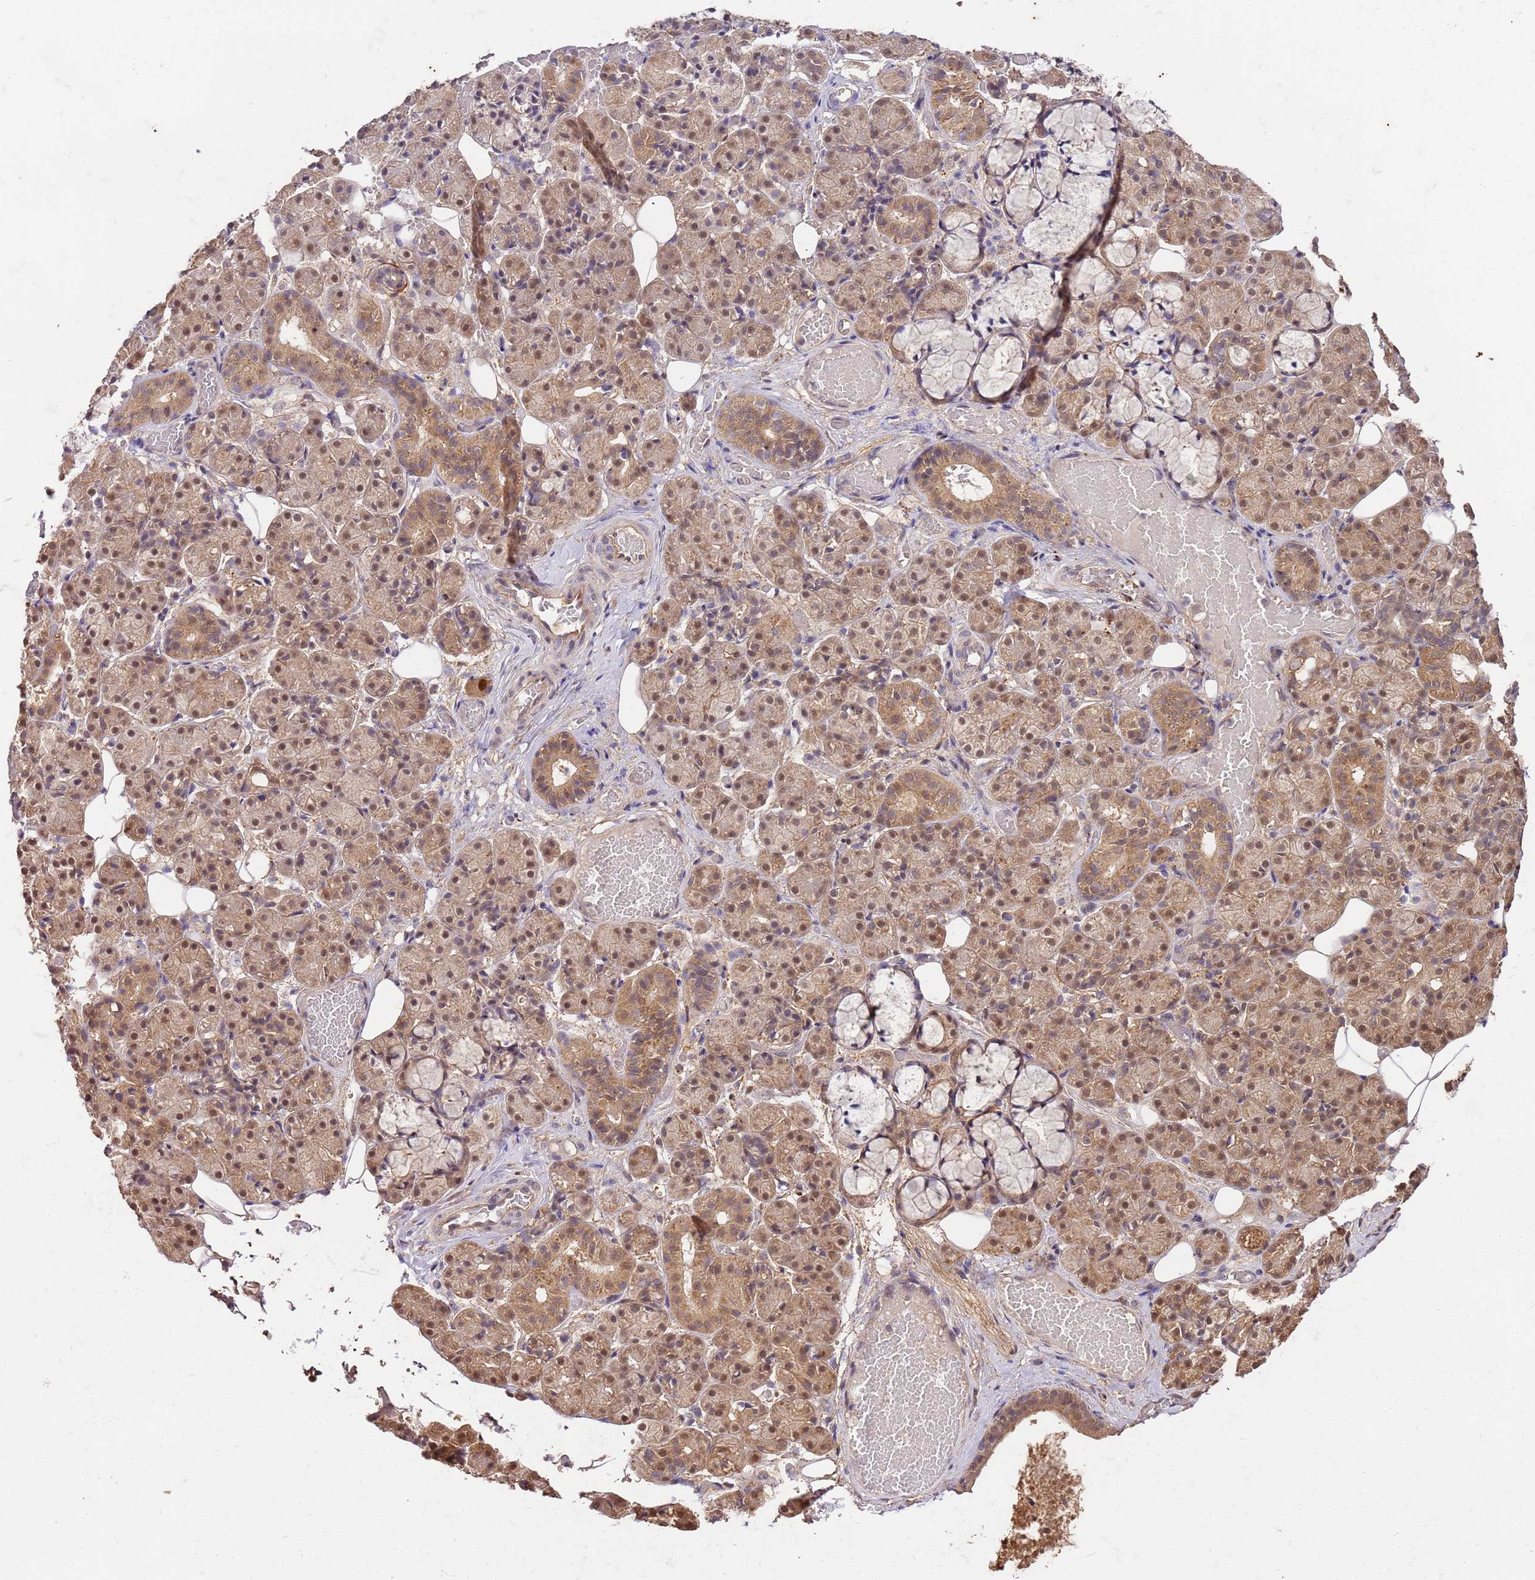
{"staining": {"intensity": "moderate", "quantity": ">75%", "location": "cytoplasmic/membranous,nuclear"}, "tissue": "salivary gland", "cell_type": "Glandular cells", "image_type": "normal", "snomed": [{"axis": "morphology", "description": "Normal tissue, NOS"}, {"axis": "topography", "description": "Salivary gland"}], "caption": "A high-resolution histopathology image shows IHC staining of normal salivary gland, which exhibits moderate cytoplasmic/membranous,nuclear expression in approximately >75% of glandular cells. Using DAB (brown) and hematoxylin (blue) stains, captured at high magnification using brightfield microscopy.", "gene": "UBE3A", "patient": {"sex": "male", "age": 63}}